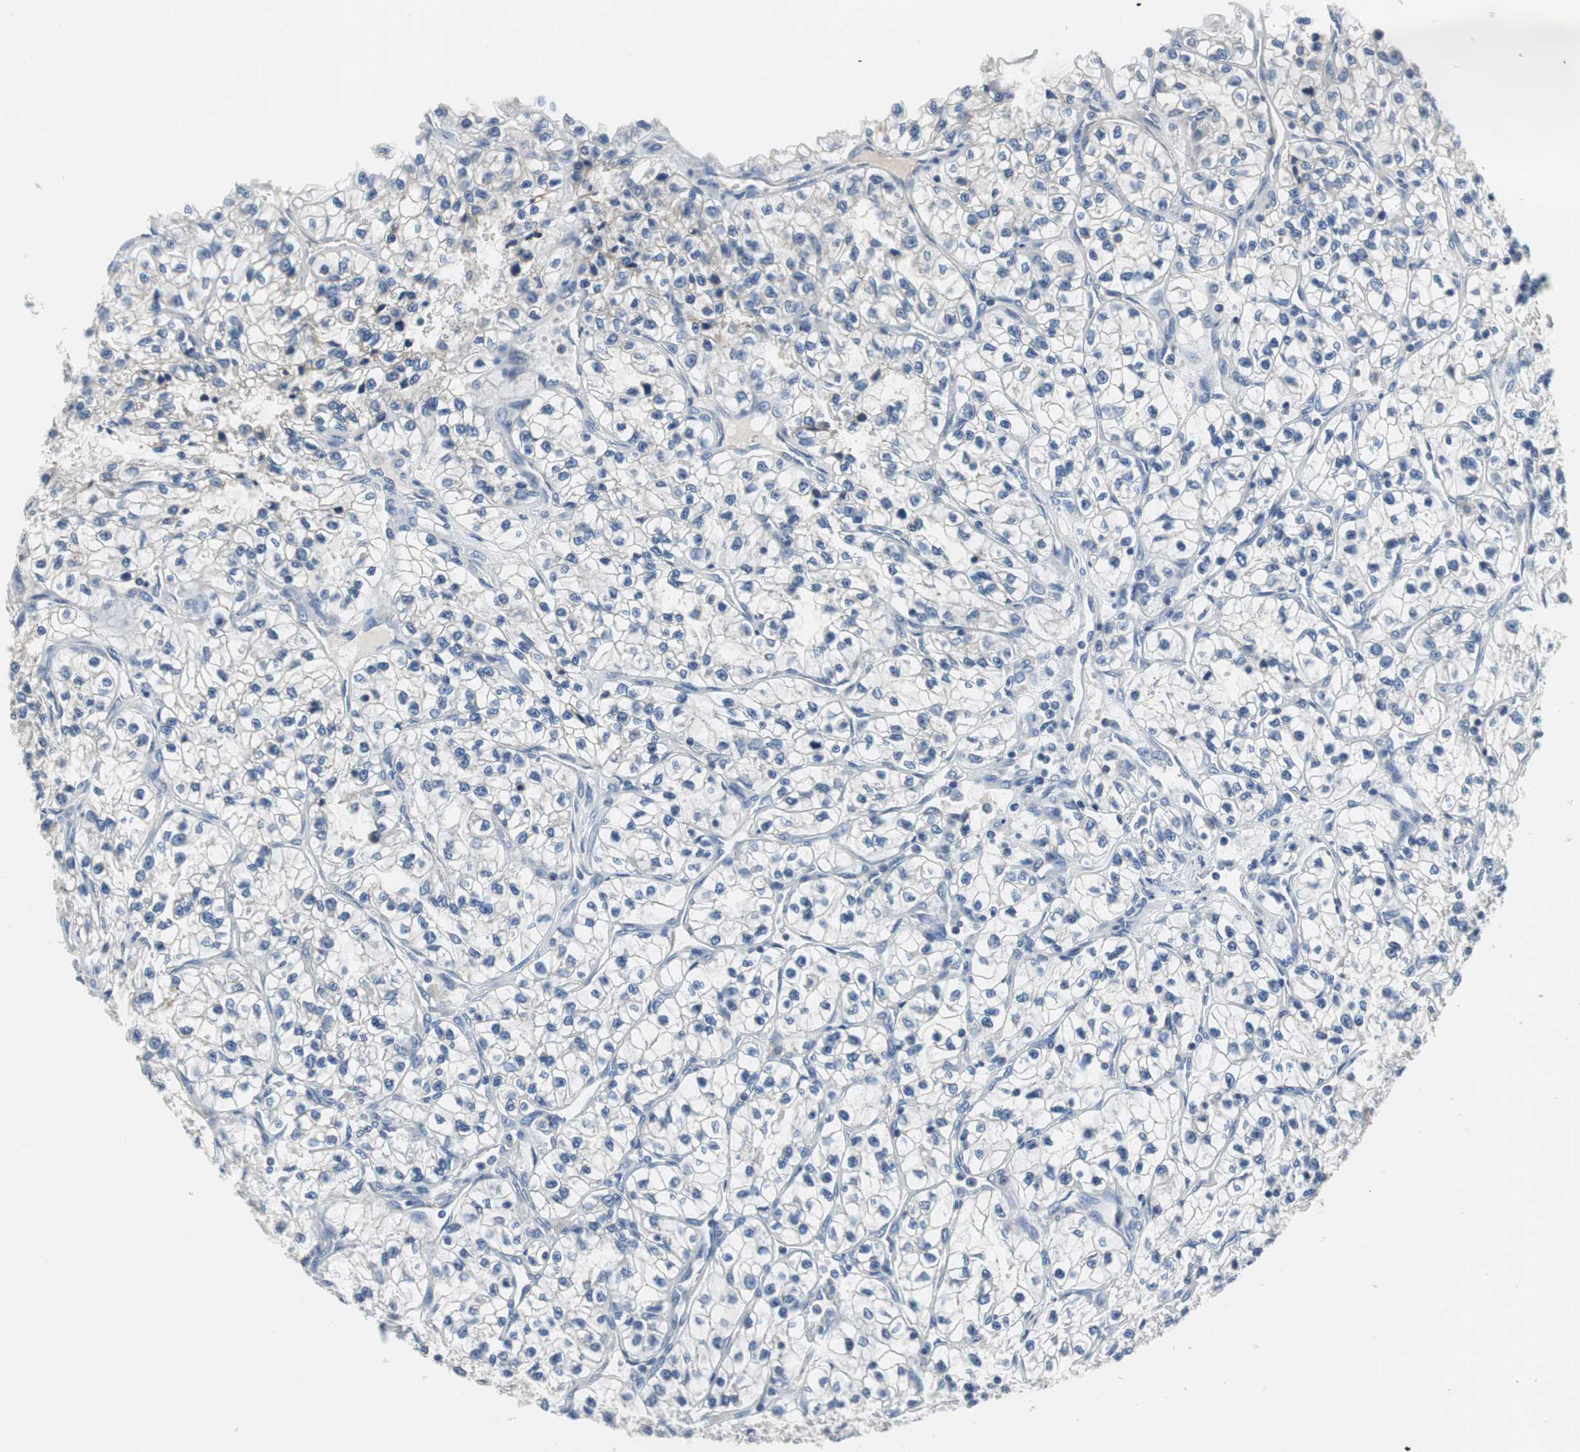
{"staining": {"intensity": "negative", "quantity": "none", "location": "none"}, "tissue": "renal cancer", "cell_type": "Tumor cells", "image_type": "cancer", "snomed": [{"axis": "morphology", "description": "Adenocarcinoma, NOS"}, {"axis": "topography", "description": "Kidney"}], "caption": "IHC photomicrograph of neoplastic tissue: human renal cancer (adenocarcinoma) stained with DAB demonstrates no significant protein expression in tumor cells.", "gene": "PRKCA", "patient": {"sex": "female", "age": 57}}